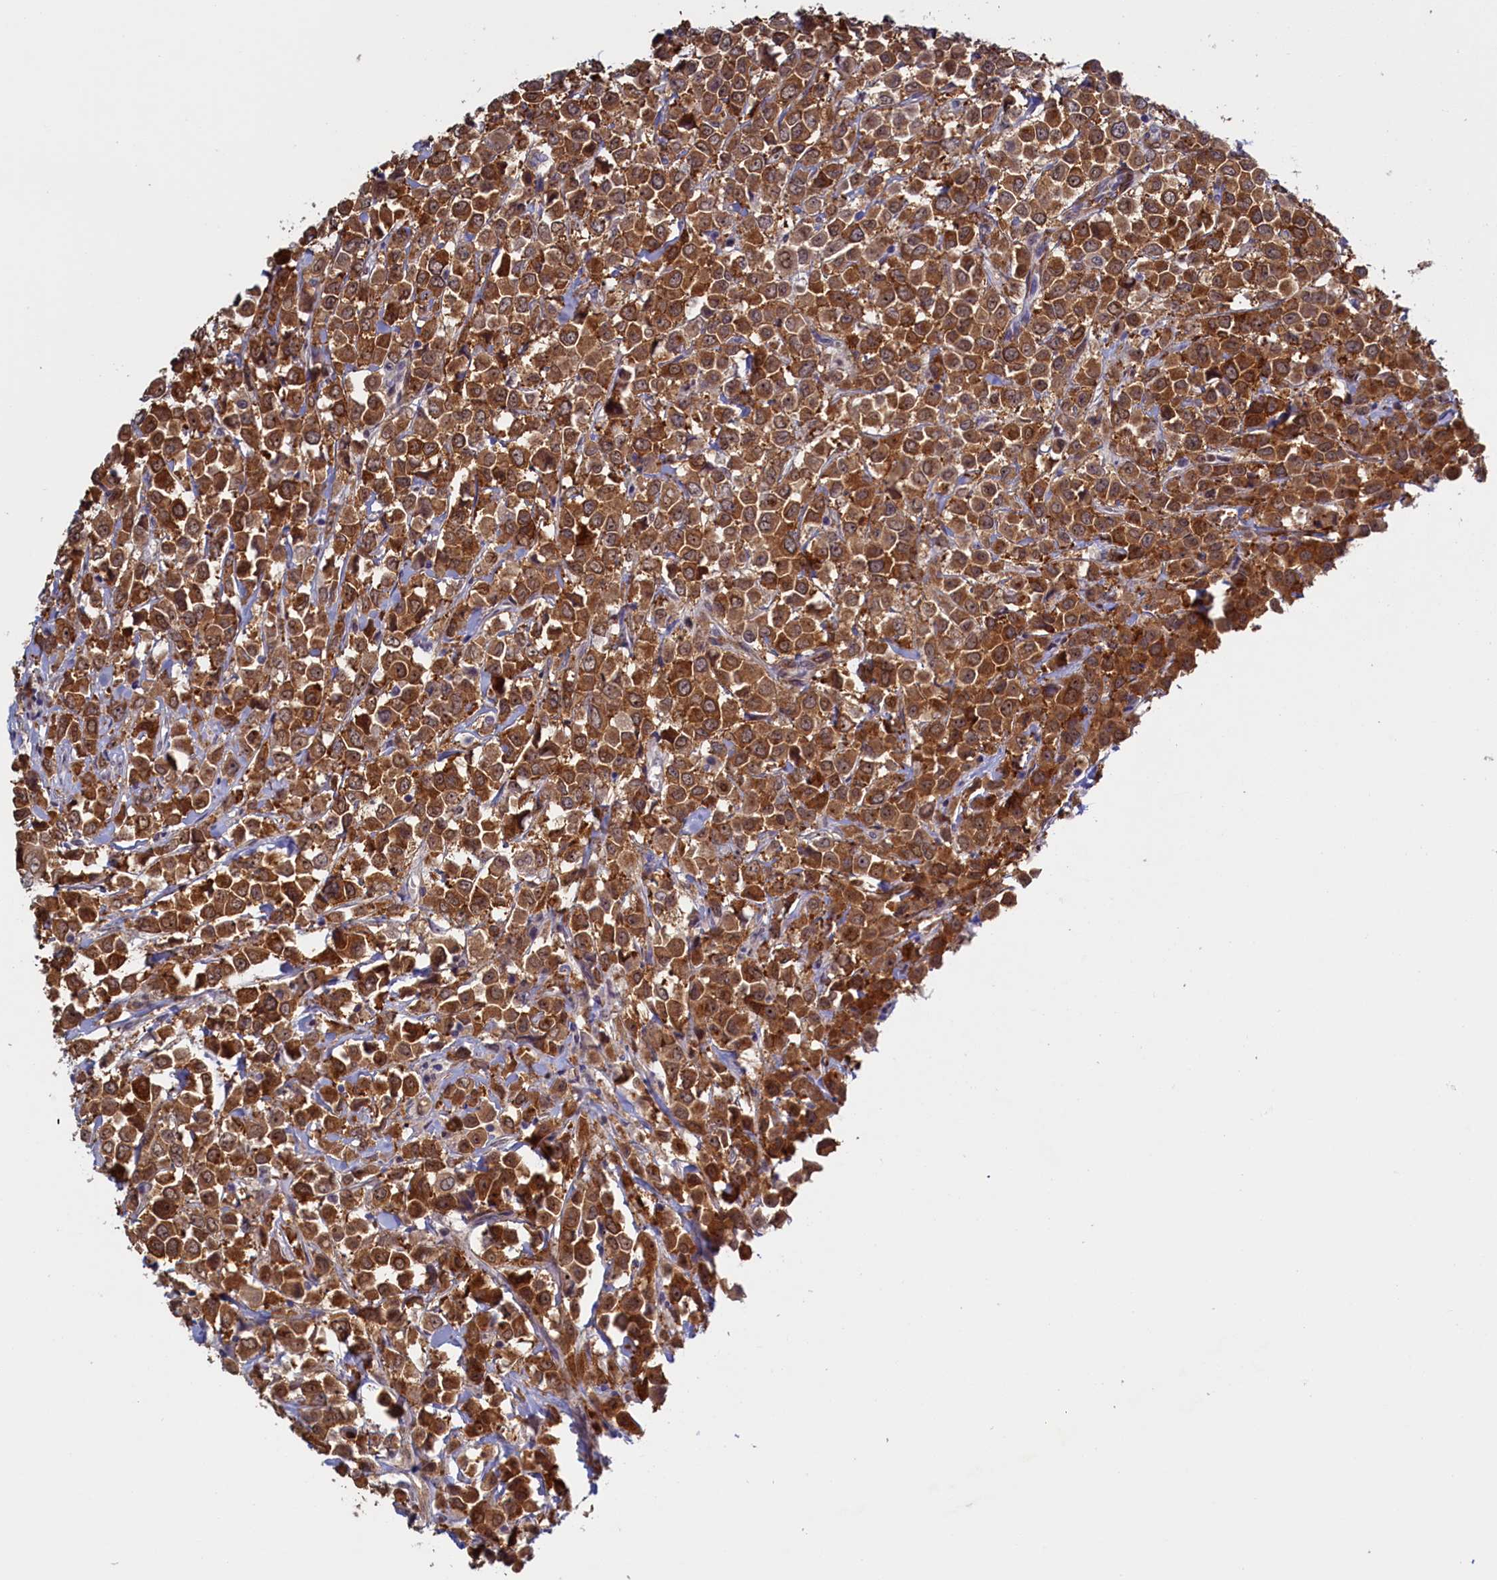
{"staining": {"intensity": "strong", "quantity": ">75%", "location": "cytoplasmic/membranous,nuclear"}, "tissue": "breast cancer", "cell_type": "Tumor cells", "image_type": "cancer", "snomed": [{"axis": "morphology", "description": "Duct carcinoma"}, {"axis": "topography", "description": "Breast"}], "caption": "A brown stain labels strong cytoplasmic/membranous and nuclear expression of a protein in breast cancer (invasive ductal carcinoma) tumor cells.", "gene": "PACSIN3", "patient": {"sex": "female", "age": 61}}